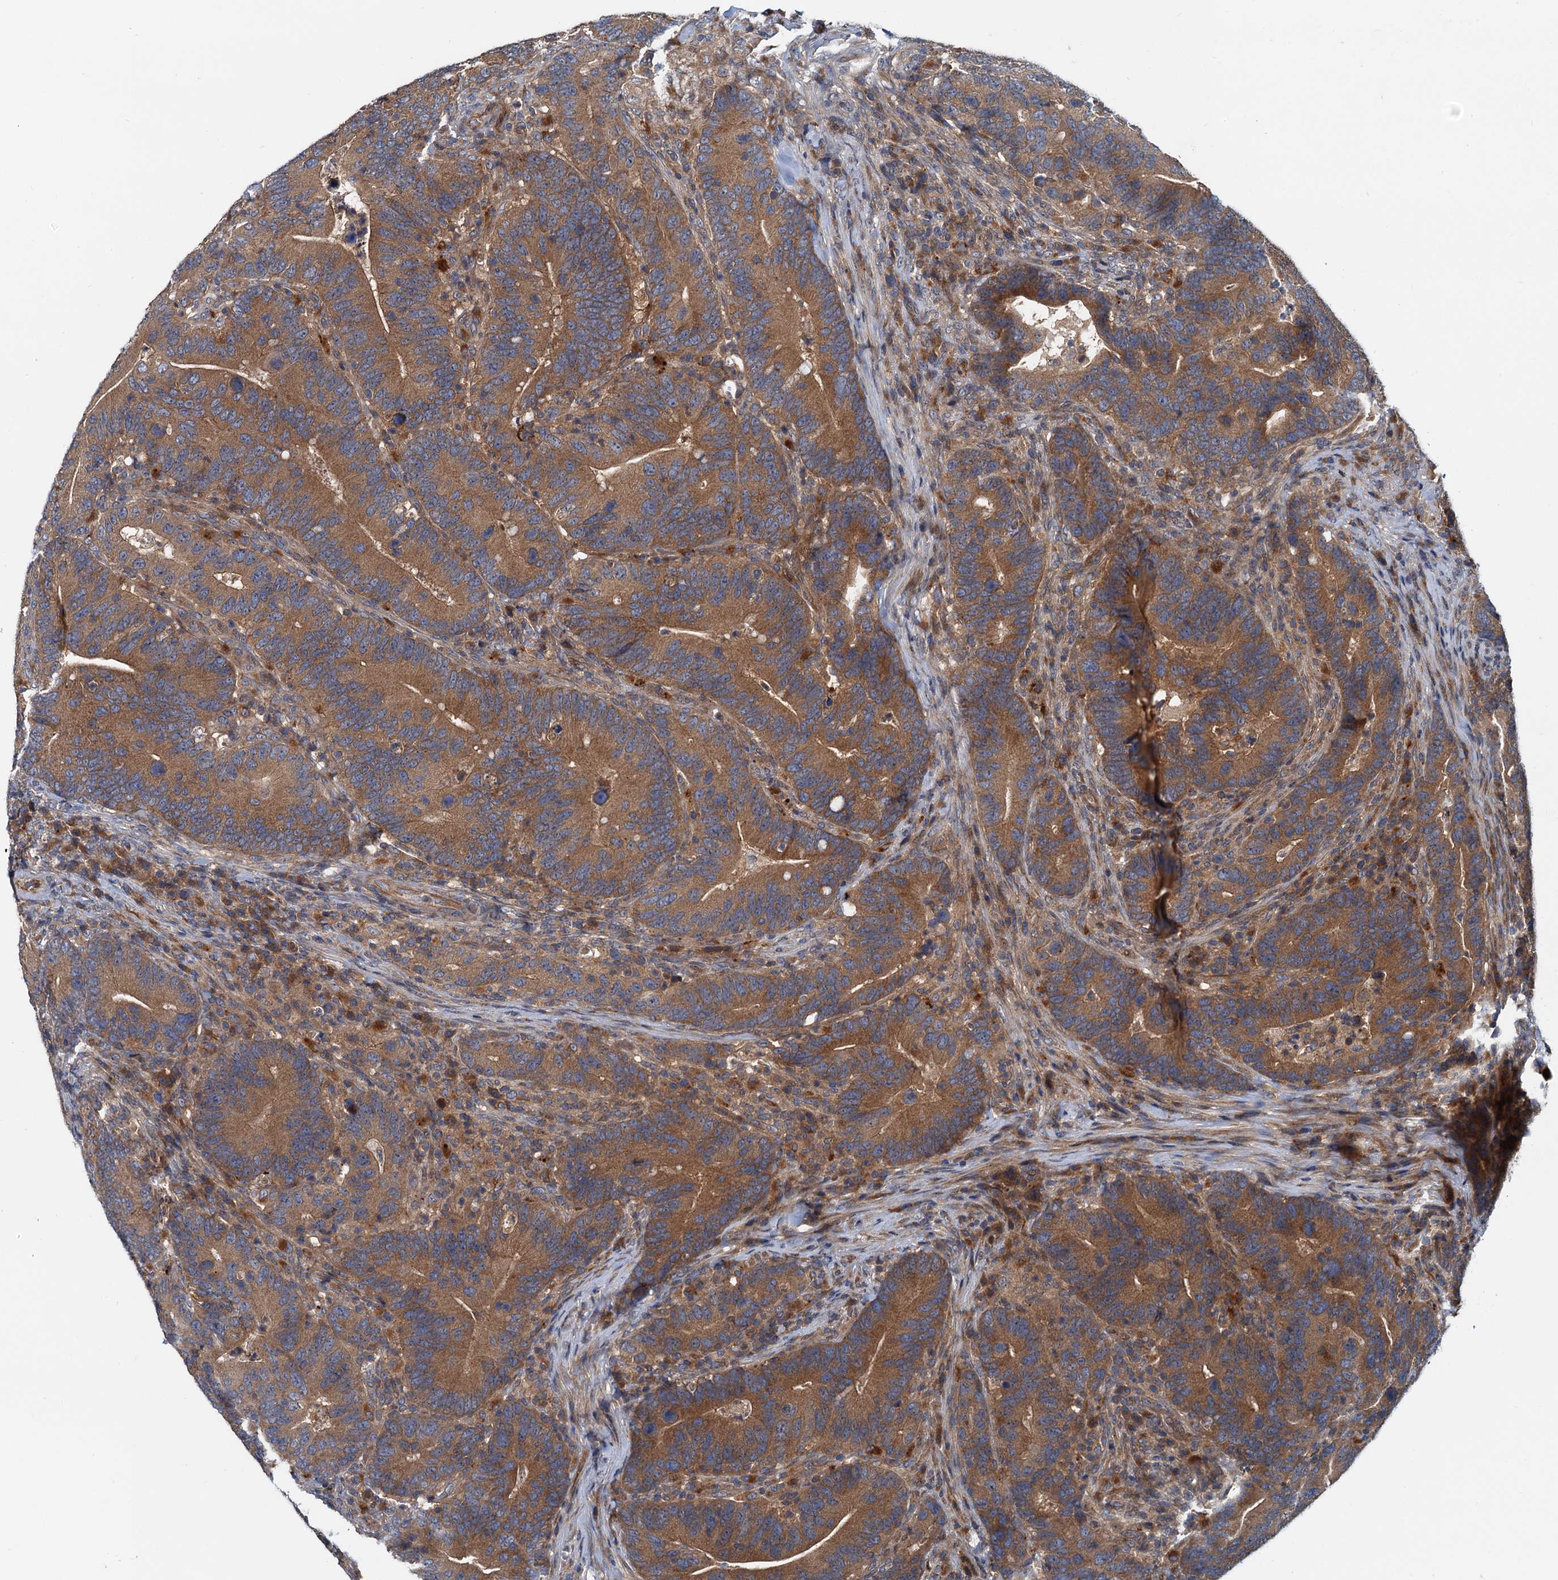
{"staining": {"intensity": "moderate", "quantity": ">75%", "location": "cytoplasmic/membranous"}, "tissue": "colorectal cancer", "cell_type": "Tumor cells", "image_type": "cancer", "snomed": [{"axis": "morphology", "description": "Adenocarcinoma, NOS"}, {"axis": "topography", "description": "Colon"}], "caption": "Colorectal adenocarcinoma tissue displays moderate cytoplasmic/membranous positivity in about >75% of tumor cells, visualized by immunohistochemistry.", "gene": "EFL1", "patient": {"sex": "female", "age": 66}}